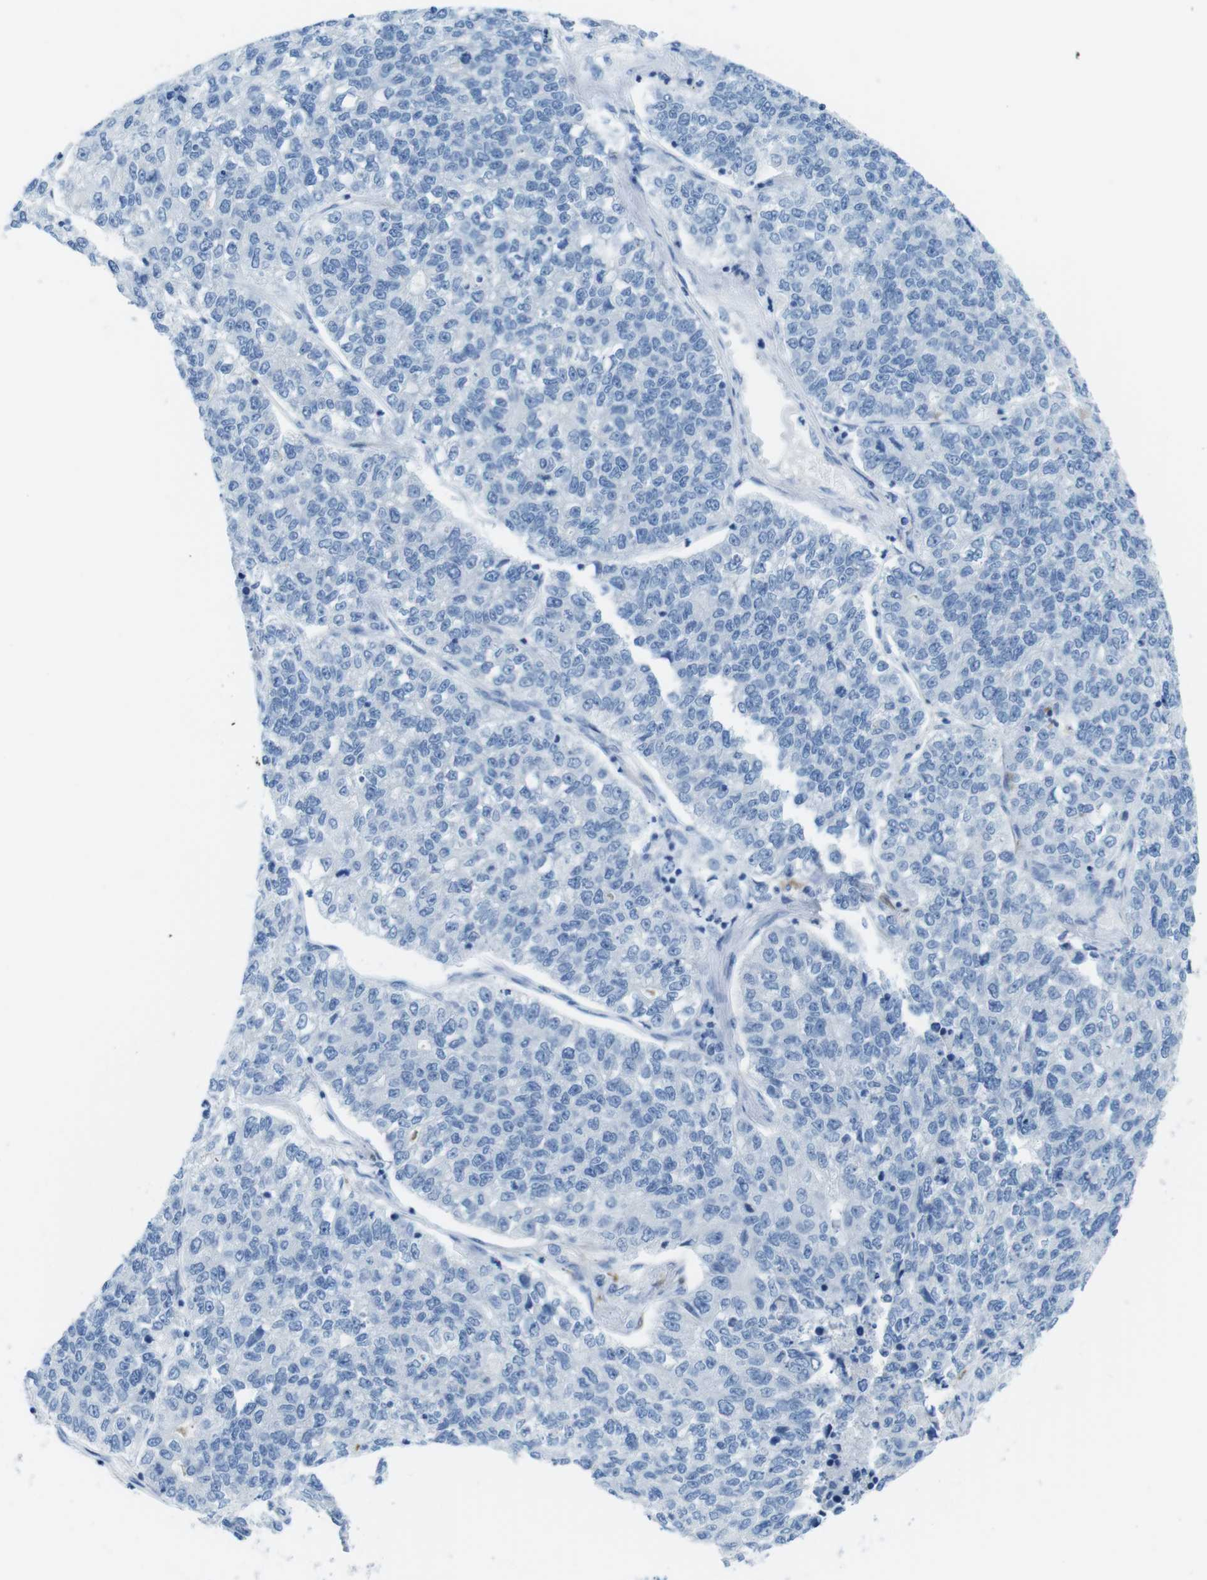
{"staining": {"intensity": "negative", "quantity": "none", "location": "none"}, "tissue": "lung cancer", "cell_type": "Tumor cells", "image_type": "cancer", "snomed": [{"axis": "morphology", "description": "Adenocarcinoma, NOS"}, {"axis": "topography", "description": "Lung"}], "caption": "Tumor cells are negative for brown protein staining in lung cancer.", "gene": "GAP43", "patient": {"sex": "male", "age": 49}}